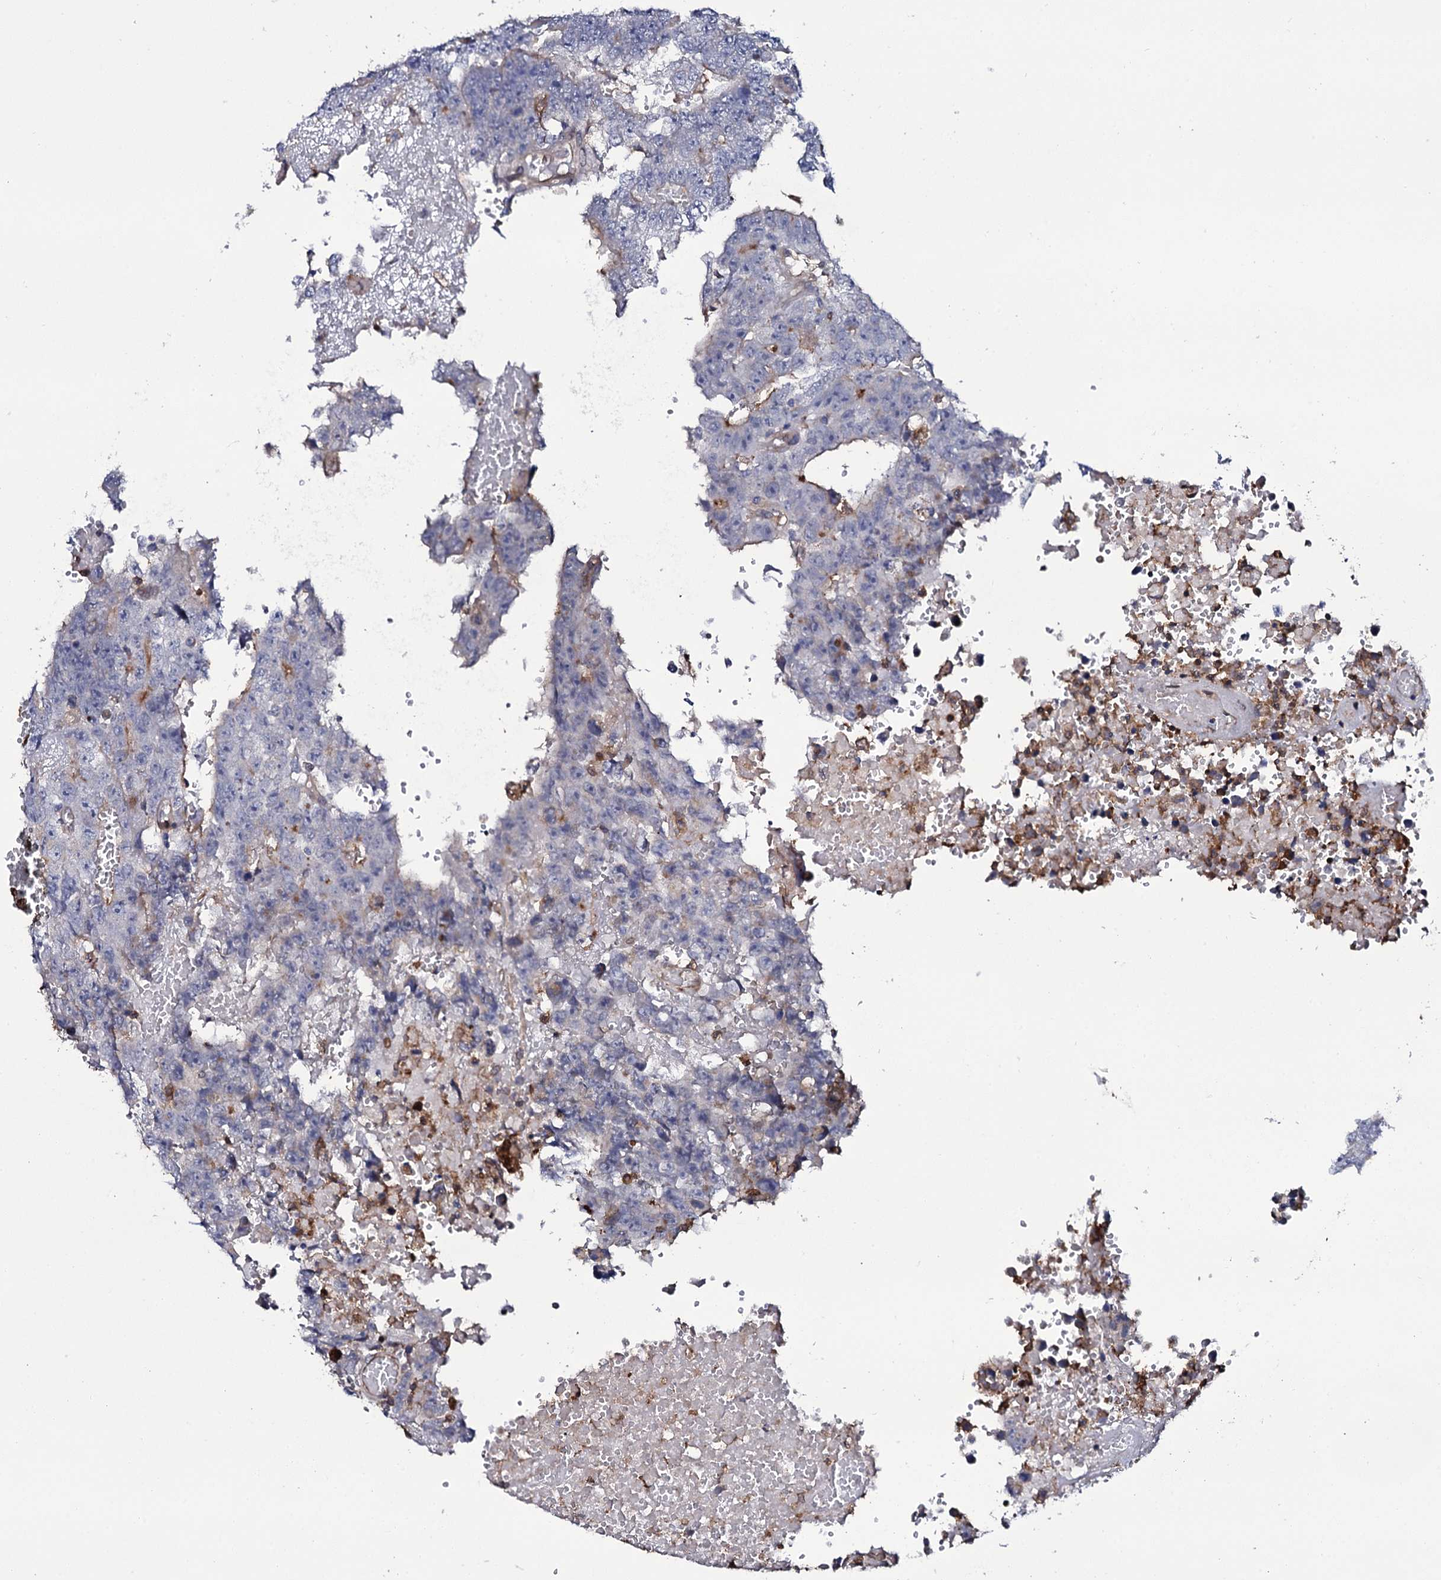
{"staining": {"intensity": "negative", "quantity": "none", "location": "none"}, "tissue": "testis cancer", "cell_type": "Tumor cells", "image_type": "cancer", "snomed": [{"axis": "morphology", "description": "Carcinoma, Embryonal, NOS"}, {"axis": "topography", "description": "Testis"}], "caption": "Immunohistochemistry (IHC) of human testis embryonal carcinoma reveals no positivity in tumor cells. (DAB (3,3'-diaminobenzidine) immunohistochemistry (IHC) with hematoxylin counter stain).", "gene": "TTC23", "patient": {"sex": "male", "age": 25}}